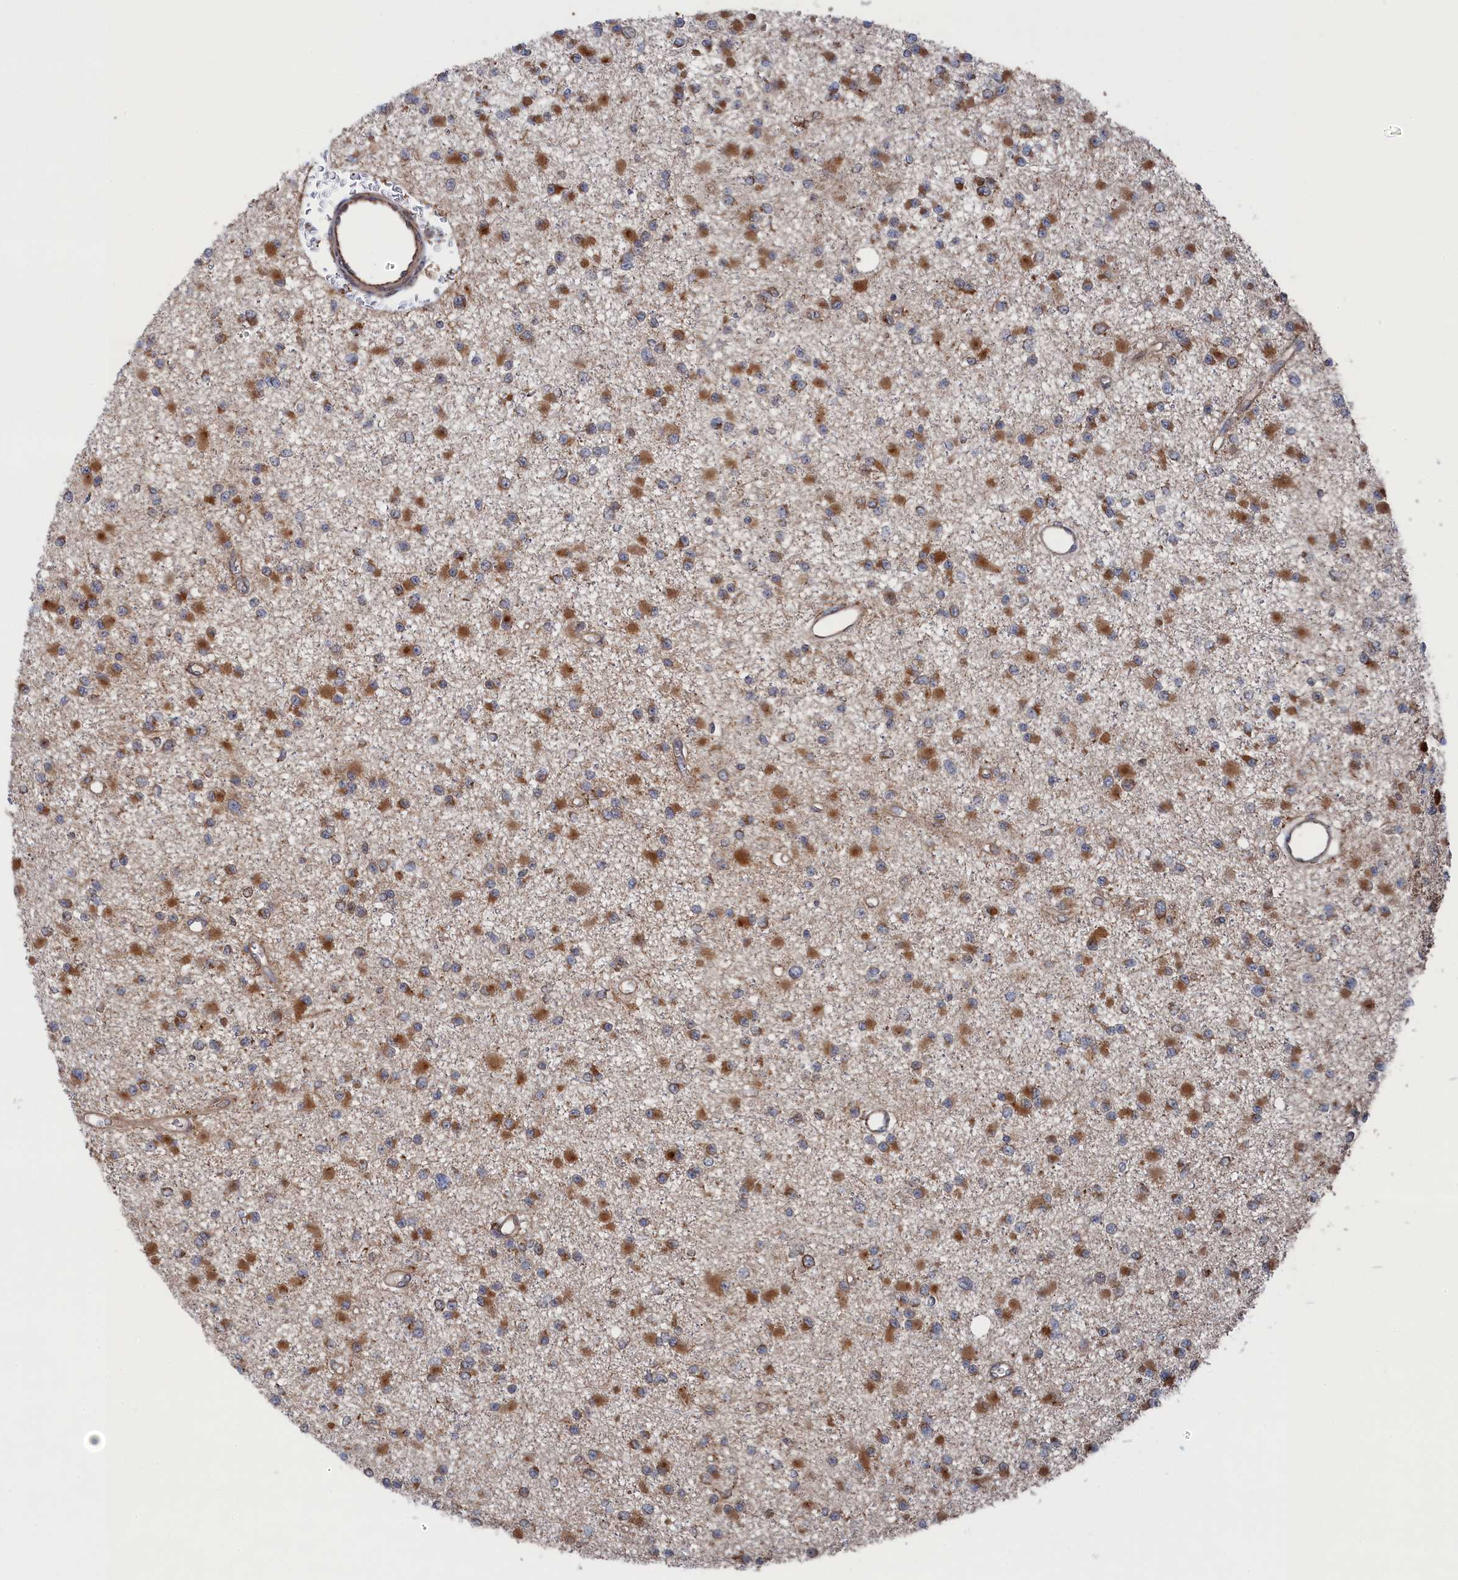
{"staining": {"intensity": "moderate", "quantity": ">75%", "location": "cytoplasmic/membranous"}, "tissue": "glioma", "cell_type": "Tumor cells", "image_type": "cancer", "snomed": [{"axis": "morphology", "description": "Glioma, malignant, Low grade"}, {"axis": "topography", "description": "Brain"}], "caption": "Protein staining demonstrates moderate cytoplasmic/membranous positivity in approximately >75% of tumor cells in malignant low-grade glioma.", "gene": "BPIFB6", "patient": {"sex": "female", "age": 22}}